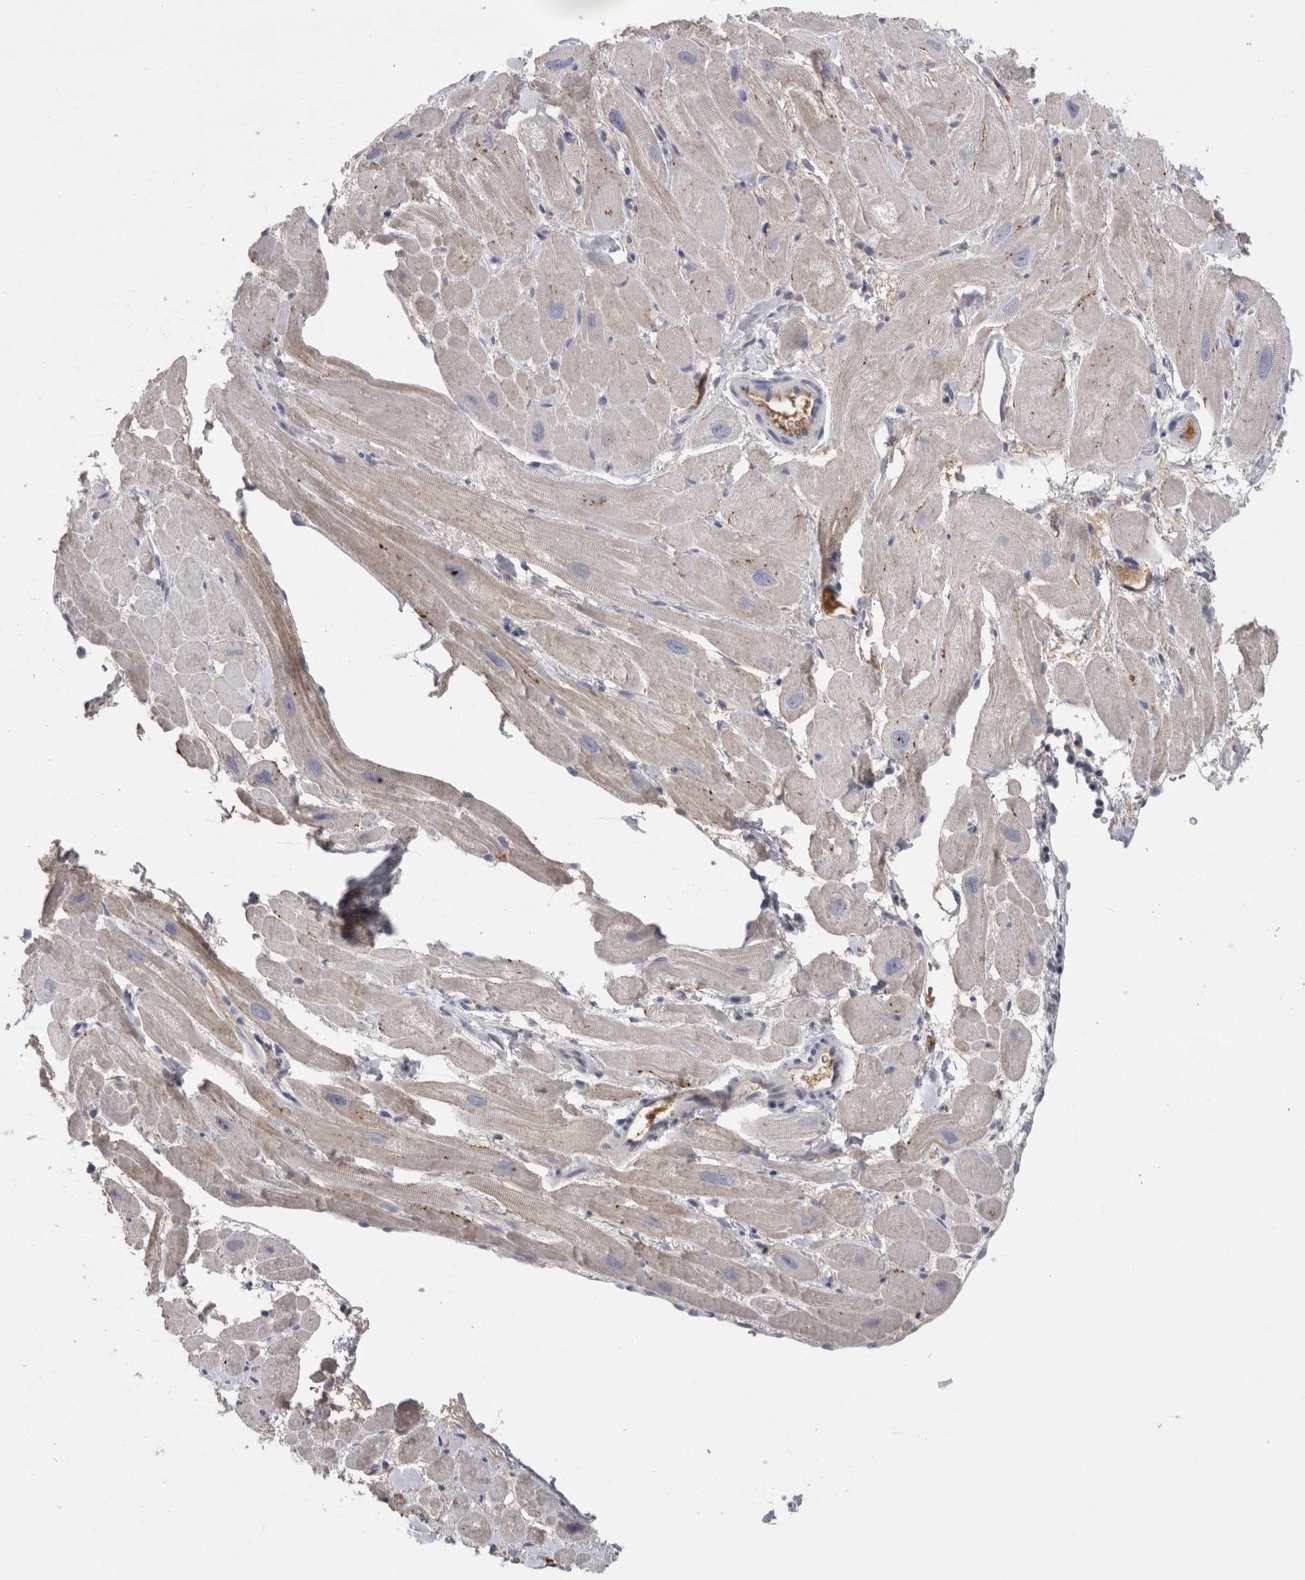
{"staining": {"intensity": "negative", "quantity": "none", "location": "none"}, "tissue": "heart muscle", "cell_type": "Cardiomyocytes", "image_type": "normal", "snomed": [{"axis": "morphology", "description": "Normal tissue, NOS"}, {"axis": "topography", "description": "Heart"}], "caption": "High power microscopy photomicrograph of an immunohistochemistry micrograph of unremarkable heart muscle, revealing no significant positivity in cardiomyocytes.", "gene": "REG1A", "patient": {"sex": "male", "age": 49}}